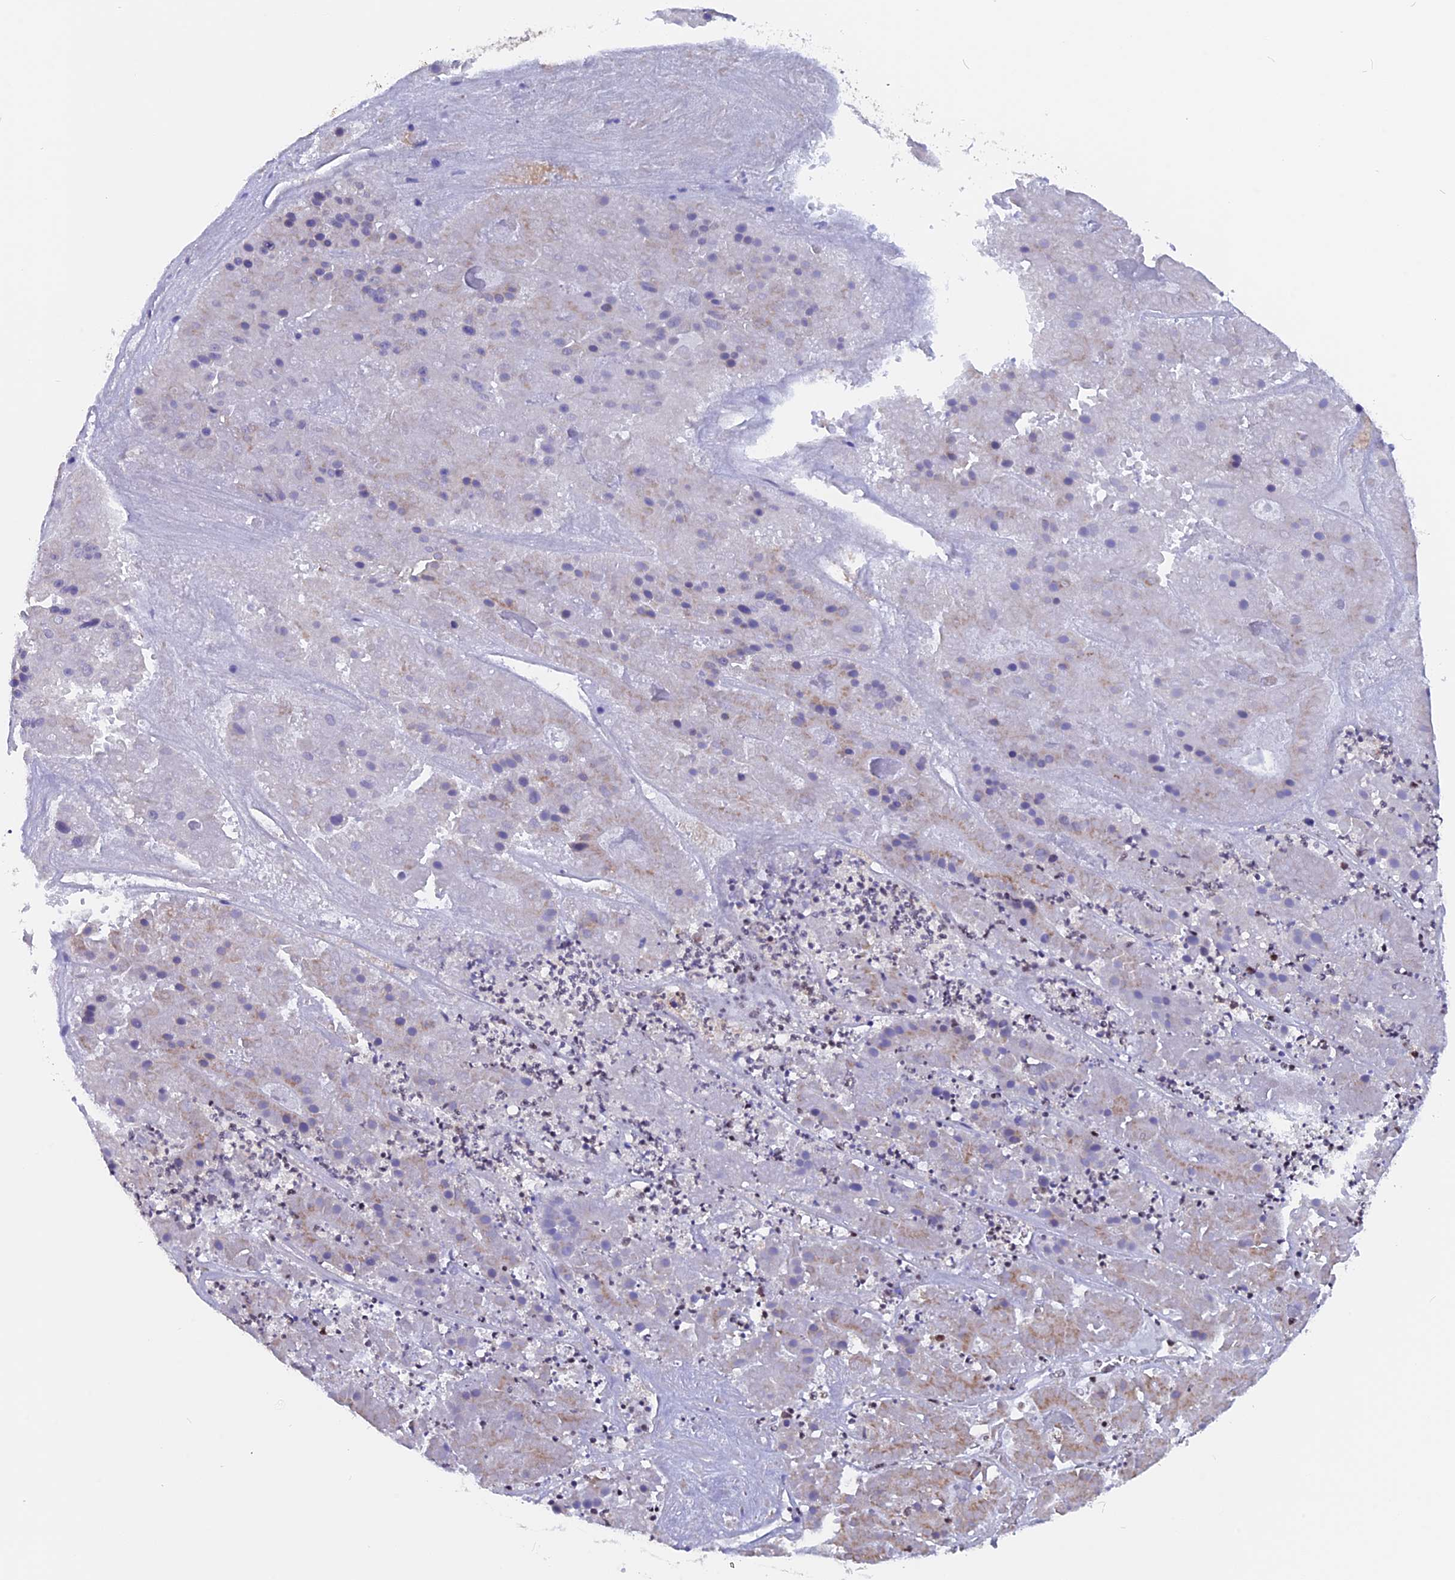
{"staining": {"intensity": "negative", "quantity": "none", "location": "none"}, "tissue": "pancreatic cancer", "cell_type": "Tumor cells", "image_type": "cancer", "snomed": [{"axis": "morphology", "description": "Adenocarcinoma, NOS"}, {"axis": "topography", "description": "Pancreas"}], "caption": "Tumor cells are negative for protein expression in human pancreatic adenocarcinoma. (Brightfield microscopy of DAB (3,3'-diaminobenzidine) immunohistochemistry at high magnification).", "gene": "FAM174C", "patient": {"sex": "male", "age": 50}}